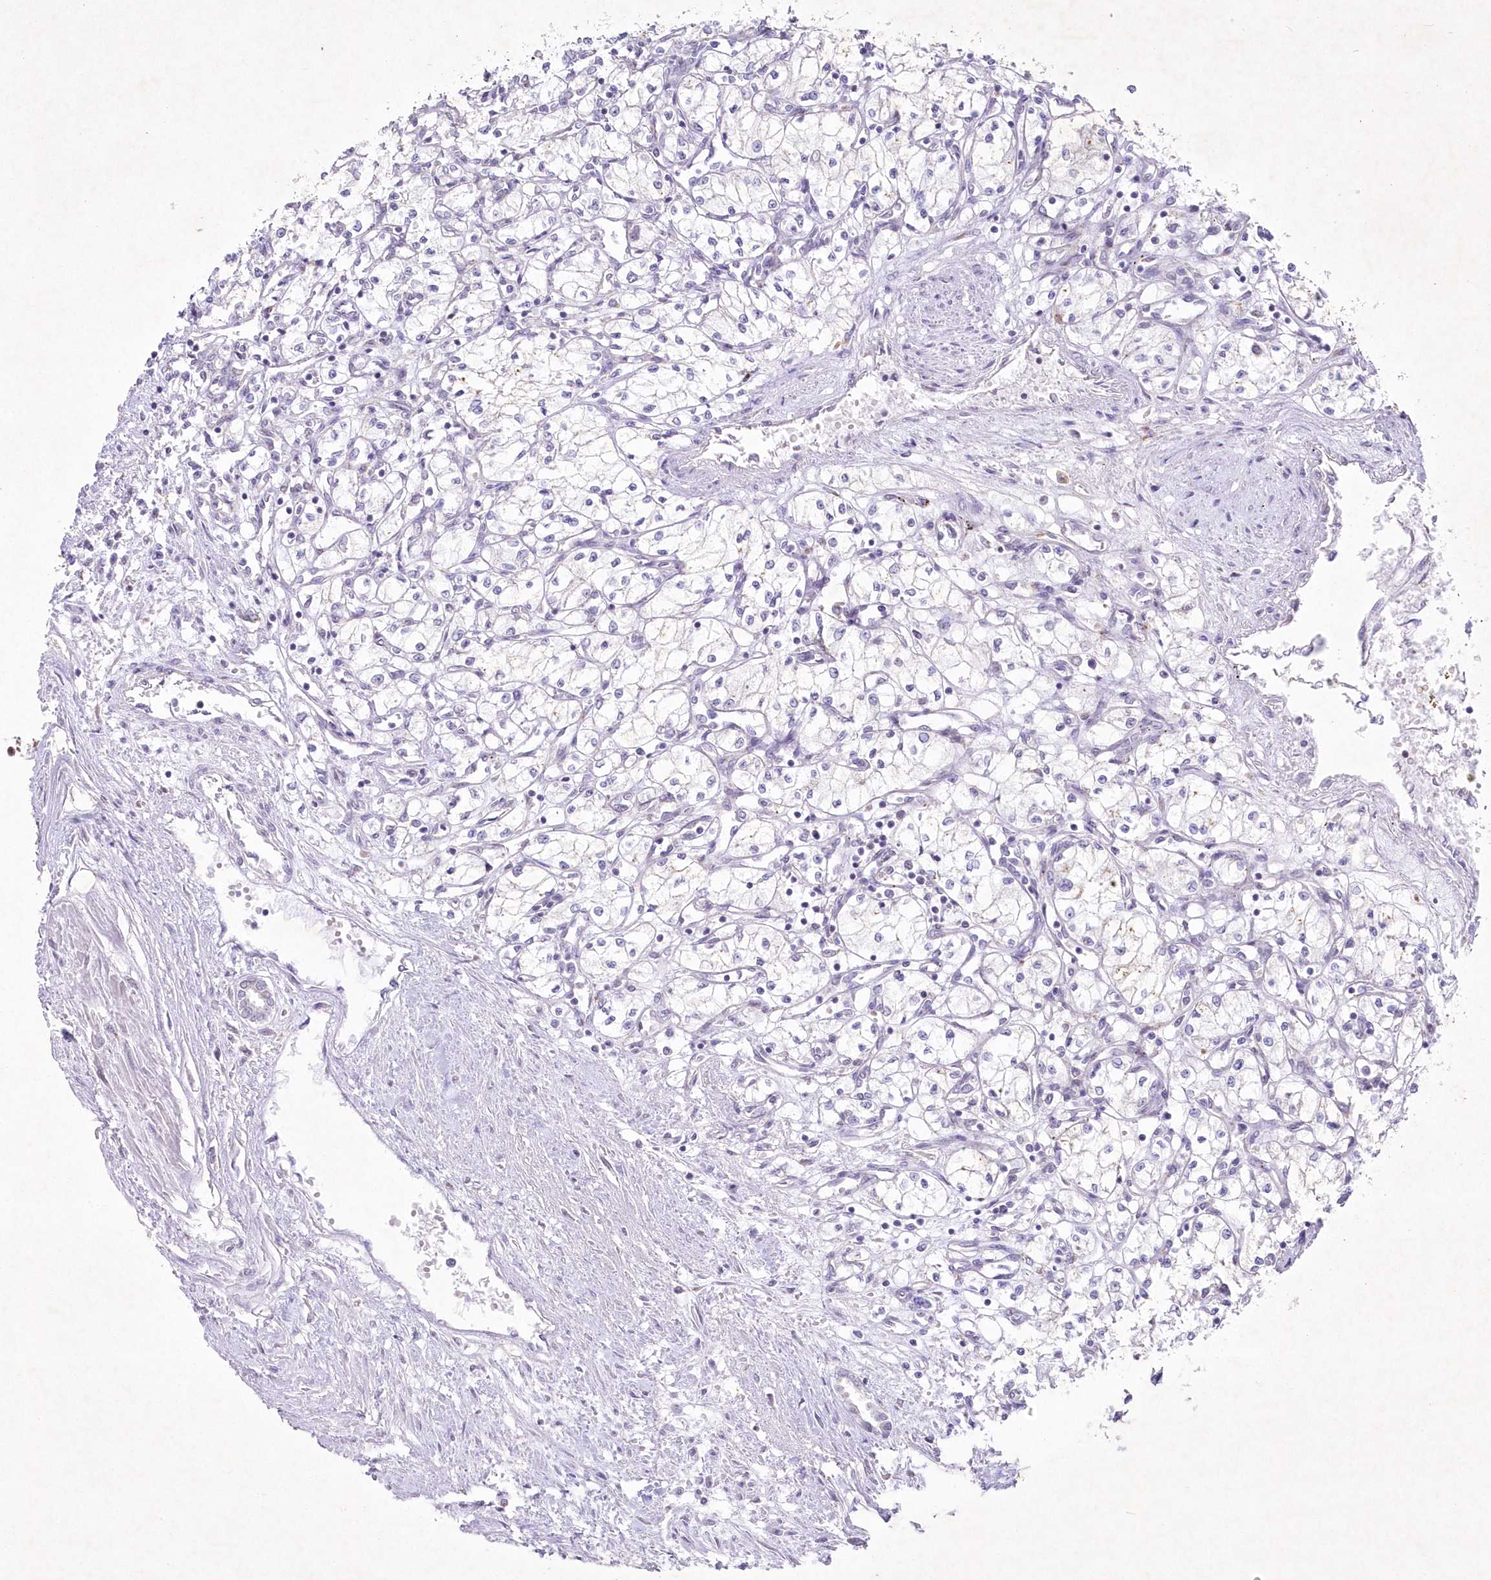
{"staining": {"intensity": "negative", "quantity": "none", "location": "none"}, "tissue": "renal cancer", "cell_type": "Tumor cells", "image_type": "cancer", "snomed": [{"axis": "morphology", "description": "Adenocarcinoma, NOS"}, {"axis": "topography", "description": "Kidney"}], "caption": "The image reveals no significant staining in tumor cells of adenocarcinoma (renal).", "gene": "RBM27", "patient": {"sex": "male", "age": 59}}